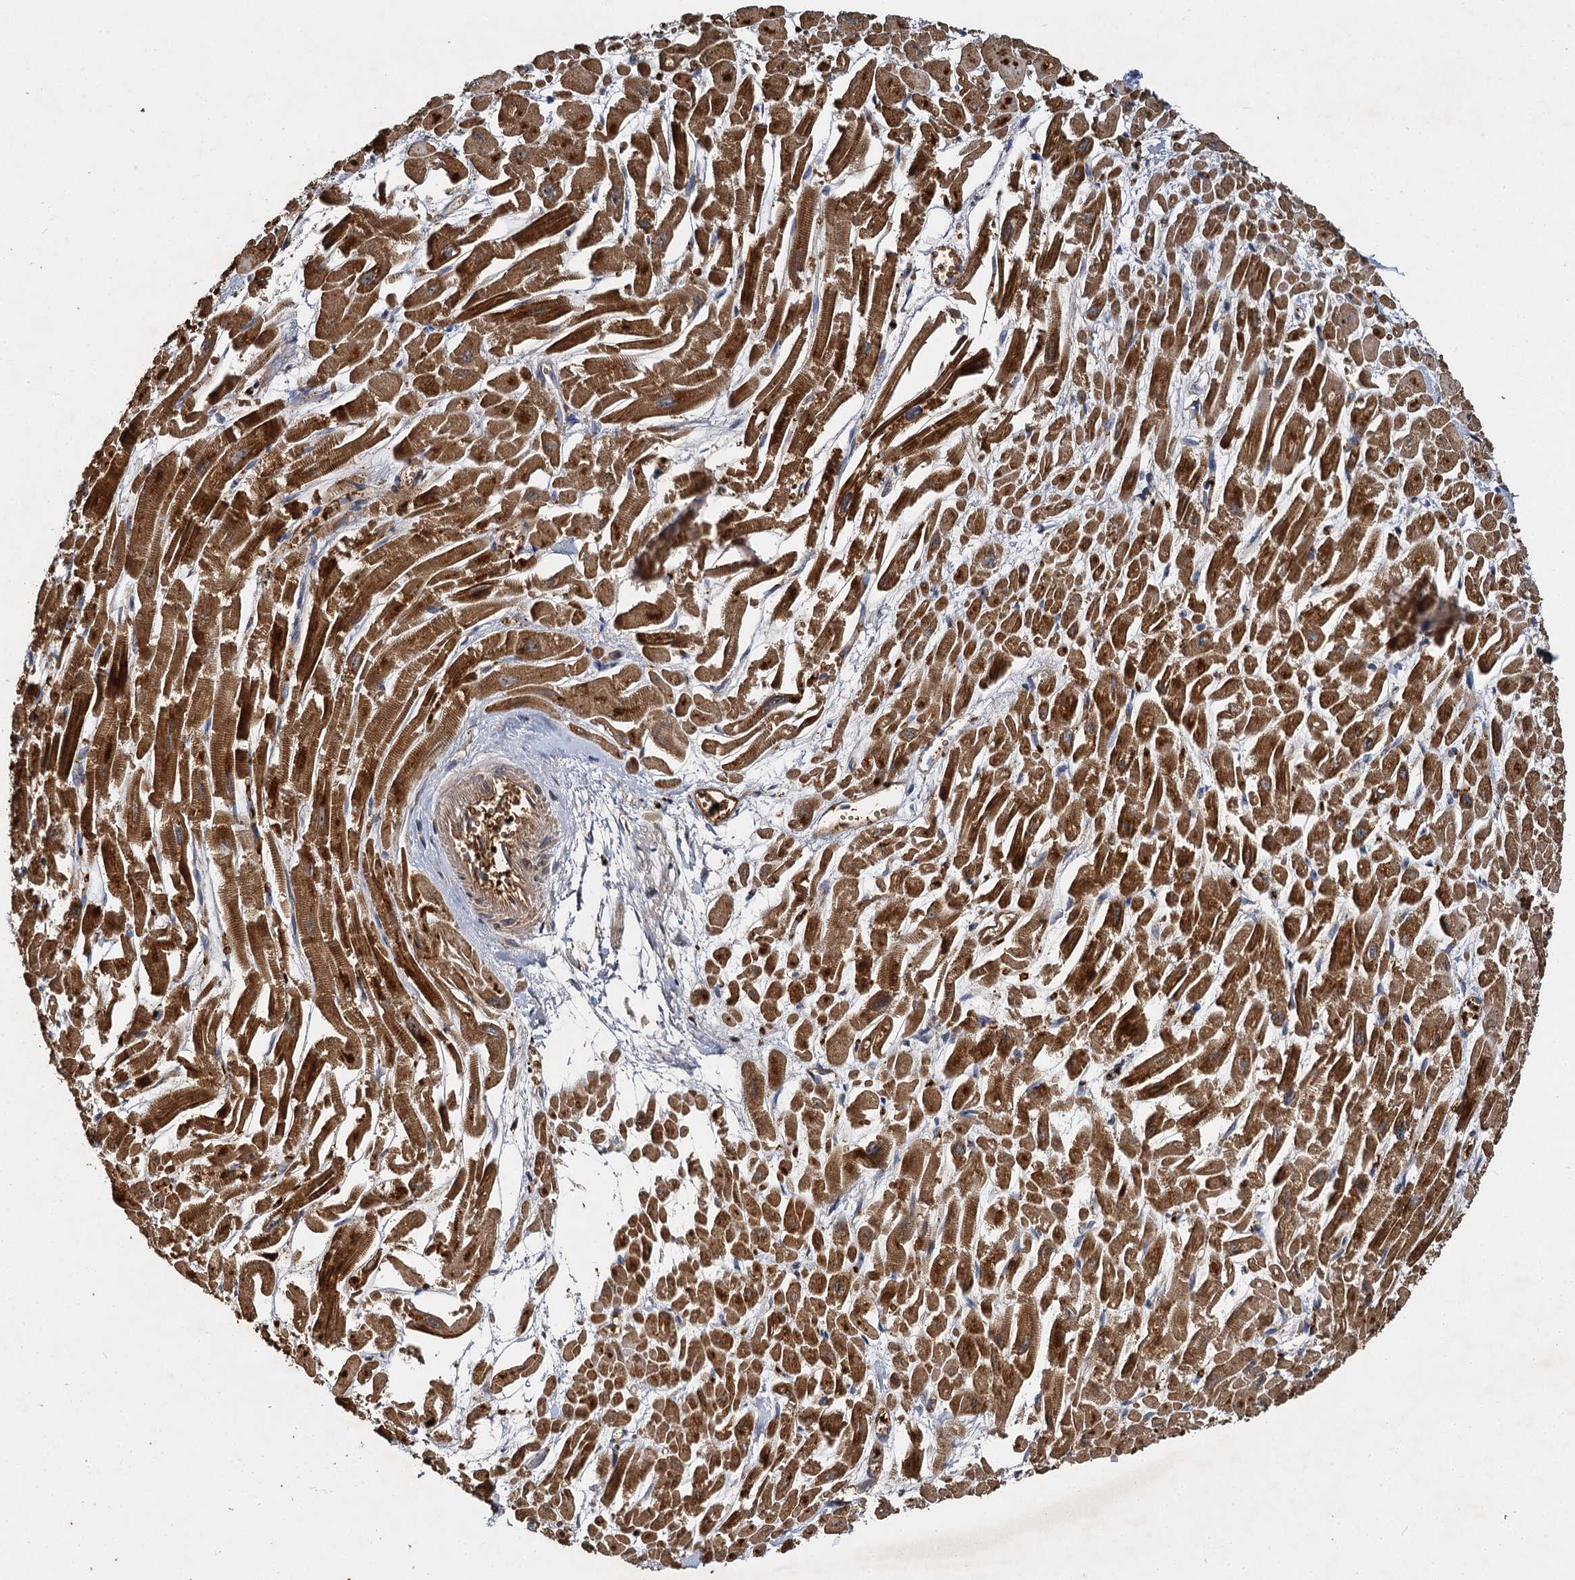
{"staining": {"intensity": "strong", "quantity": ">75%", "location": "cytoplasmic/membranous"}, "tissue": "heart muscle", "cell_type": "Cardiomyocytes", "image_type": "normal", "snomed": [{"axis": "morphology", "description": "Normal tissue, NOS"}, {"axis": "topography", "description": "Heart"}], "caption": "Strong cytoplasmic/membranous expression for a protein is appreciated in about >75% of cardiomyocytes of normal heart muscle using immunohistochemistry.", "gene": "BCS1L", "patient": {"sex": "male", "age": 54}}